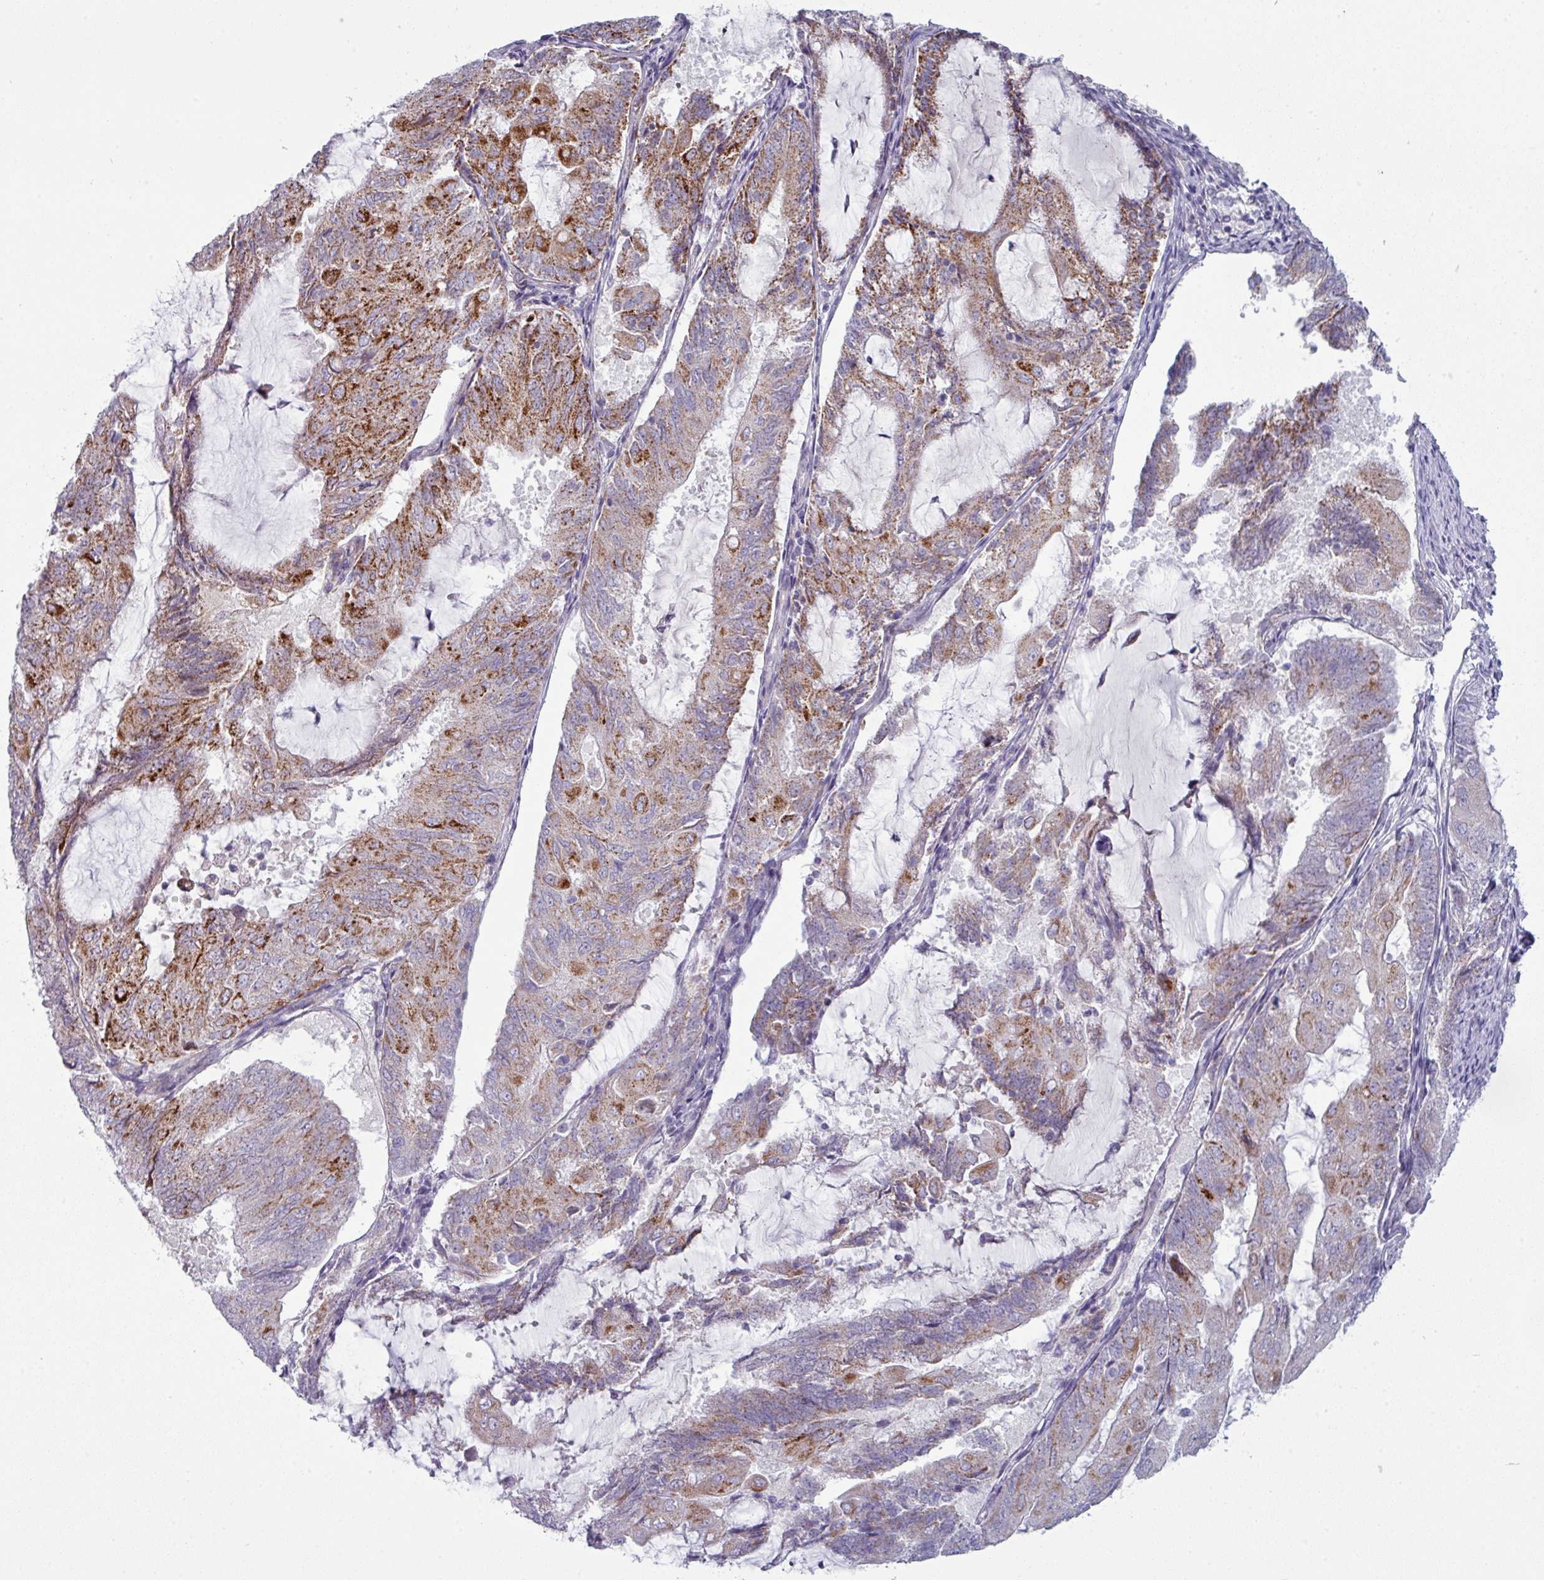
{"staining": {"intensity": "strong", "quantity": "25%-75%", "location": "cytoplasmic/membranous"}, "tissue": "endometrial cancer", "cell_type": "Tumor cells", "image_type": "cancer", "snomed": [{"axis": "morphology", "description": "Adenocarcinoma, NOS"}, {"axis": "topography", "description": "Endometrium"}], "caption": "Adenocarcinoma (endometrial) was stained to show a protein in brown. There is high levels of strong cytoplasmic/membranous positivity in approximately 25%-75% of tumor cells. Nuclei are stained in blue.", "gene": "ZNF615", "patient": {"sex": "female", "age": 81}}